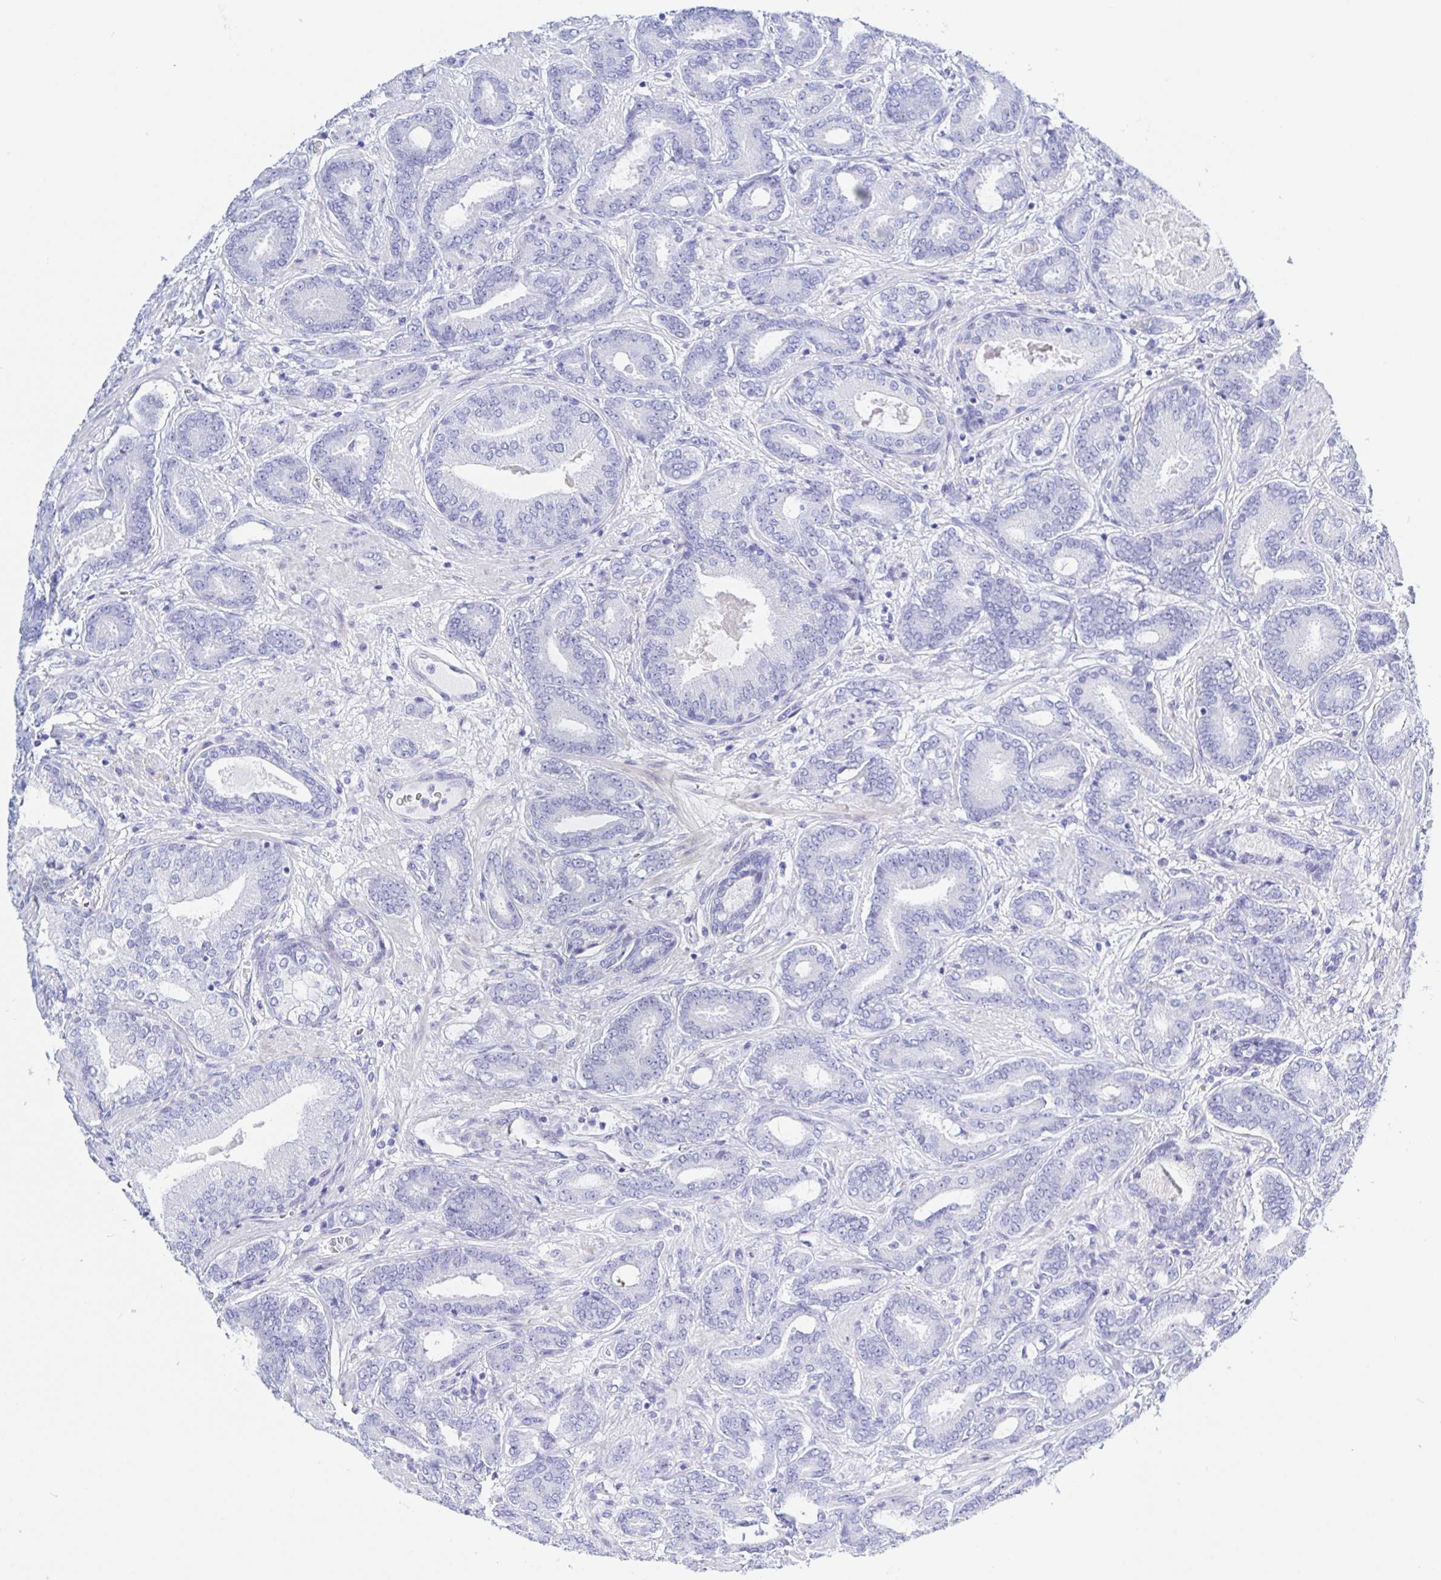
{"staining": {"intensity": "negative", "quantity": "none", "location": "none"}, "tissue": "prostate cancer", "cell_type": "Tumor cells", "image_type": "cancer", "snomed": [{"axis": "morphology", "description": "Adenocarcinoma, High grade"}, {"axis": "topography", "description": "Prostate"}], "caption": "Prostate cancer (adenocarcinoma (high-grade)) stained for a protein using immunohistochemistry exhibits no expression tumor cells.", "gene": "KCNH6", "patient": {"sex": "male", "age": 62}}